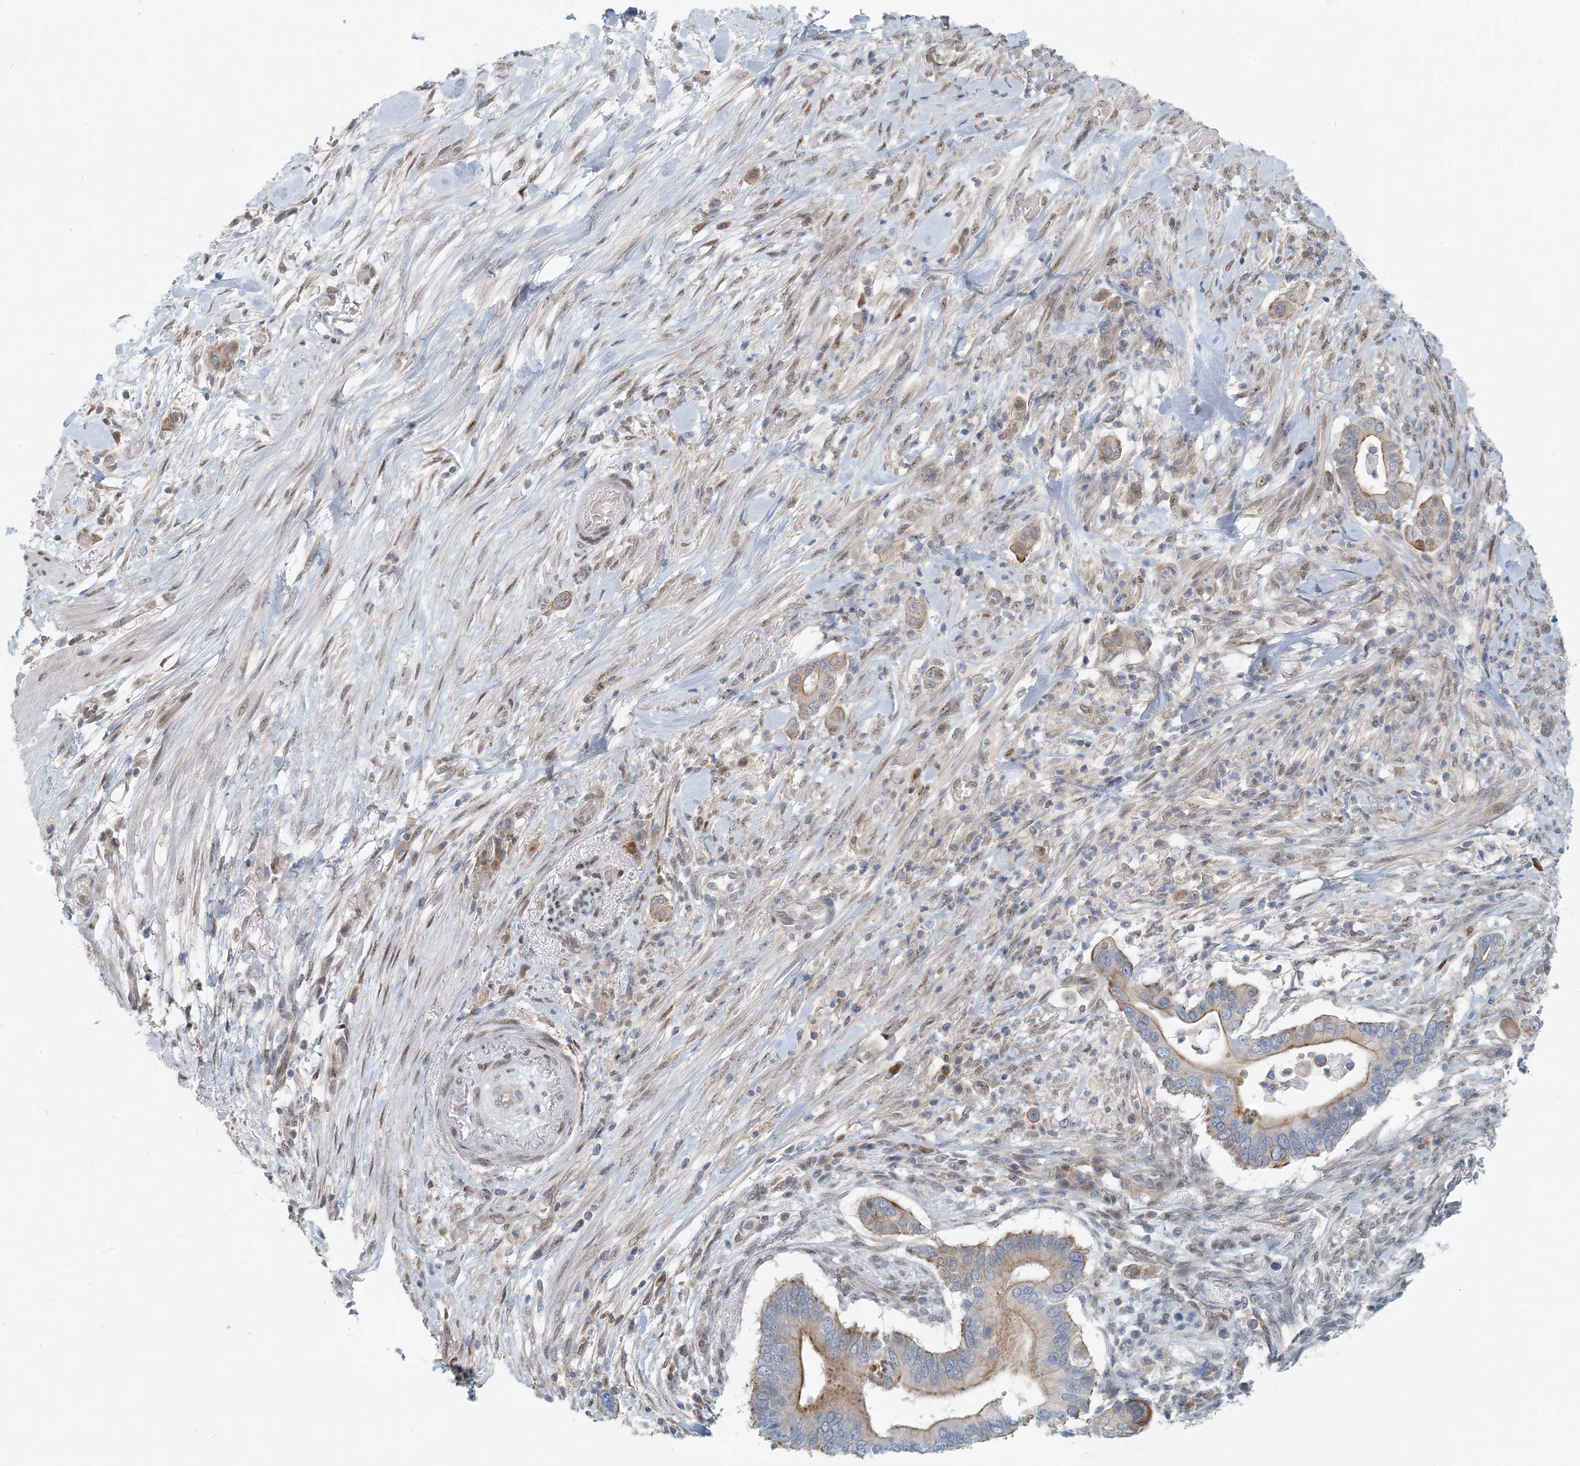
{"staining": {"intensity": "moderate", "quantity": "25%-75%", "location": "cytoplasmic/membranous"}, "tissue": "pancreatic cancer", "cell_type": "Tumor cells", "image_type": "cancer", "snomed": [{"axis": "morphology", "description": "Adenocarcinoma, NOS"}, {"axis": "topography", "description": "Pancreas"}], "caption": "Protein analysis of pancreatic cancer (adenocarcinoma) tissue exhibits moderate cytoplasmic/membranous positivity in approximately 25%-75% of tumor cells.", "gene": "ZC3H12A", "patient": {"sex": "male", "age": 68}}